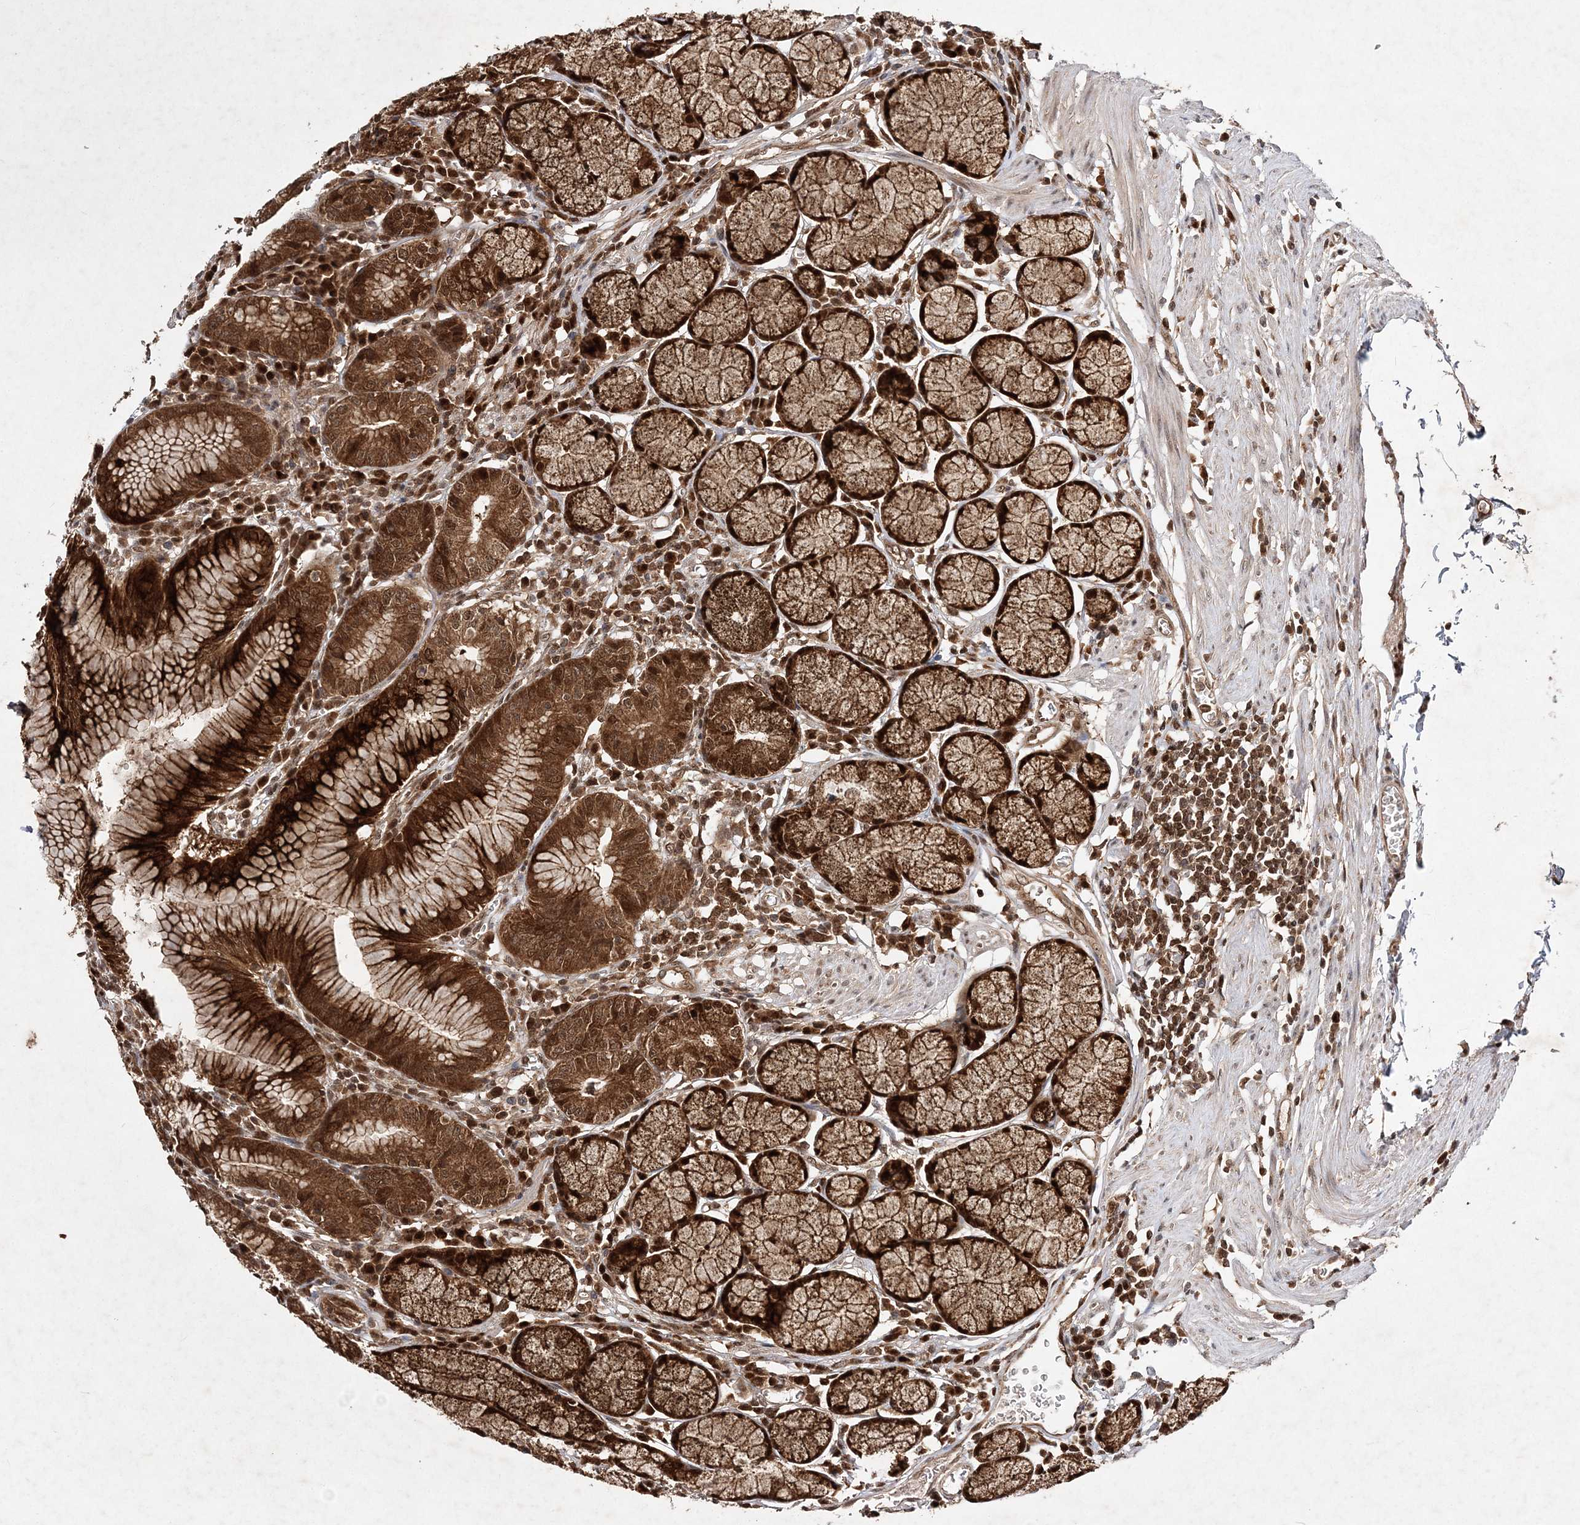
{"staining": {"intensity": "strong", "quantity": ">75%", "location": "cytoplasmic/membranous,nuclear"}, "tissue": "stomach", "cell_type": "Glandular cells", "image_type": "normal", "snomed": [{"axis": "morphology", "description": "Normal tissue, NOS"}, {"axis": "topography", "description": "Stomach"}], "caption": "Immunohistochemistry (IHC) photomicrograph of benign stomach: human stomach stained using IHC reveals high levels of strong protein expression localized specifically in the cytoplasmic/membranous,nuclear of glandular cells, appearing as a cytoplasmic/membranous,nuclear brown color.", "gene": "NIF3L1", "patient": {"sex": "male", "age": 55}}